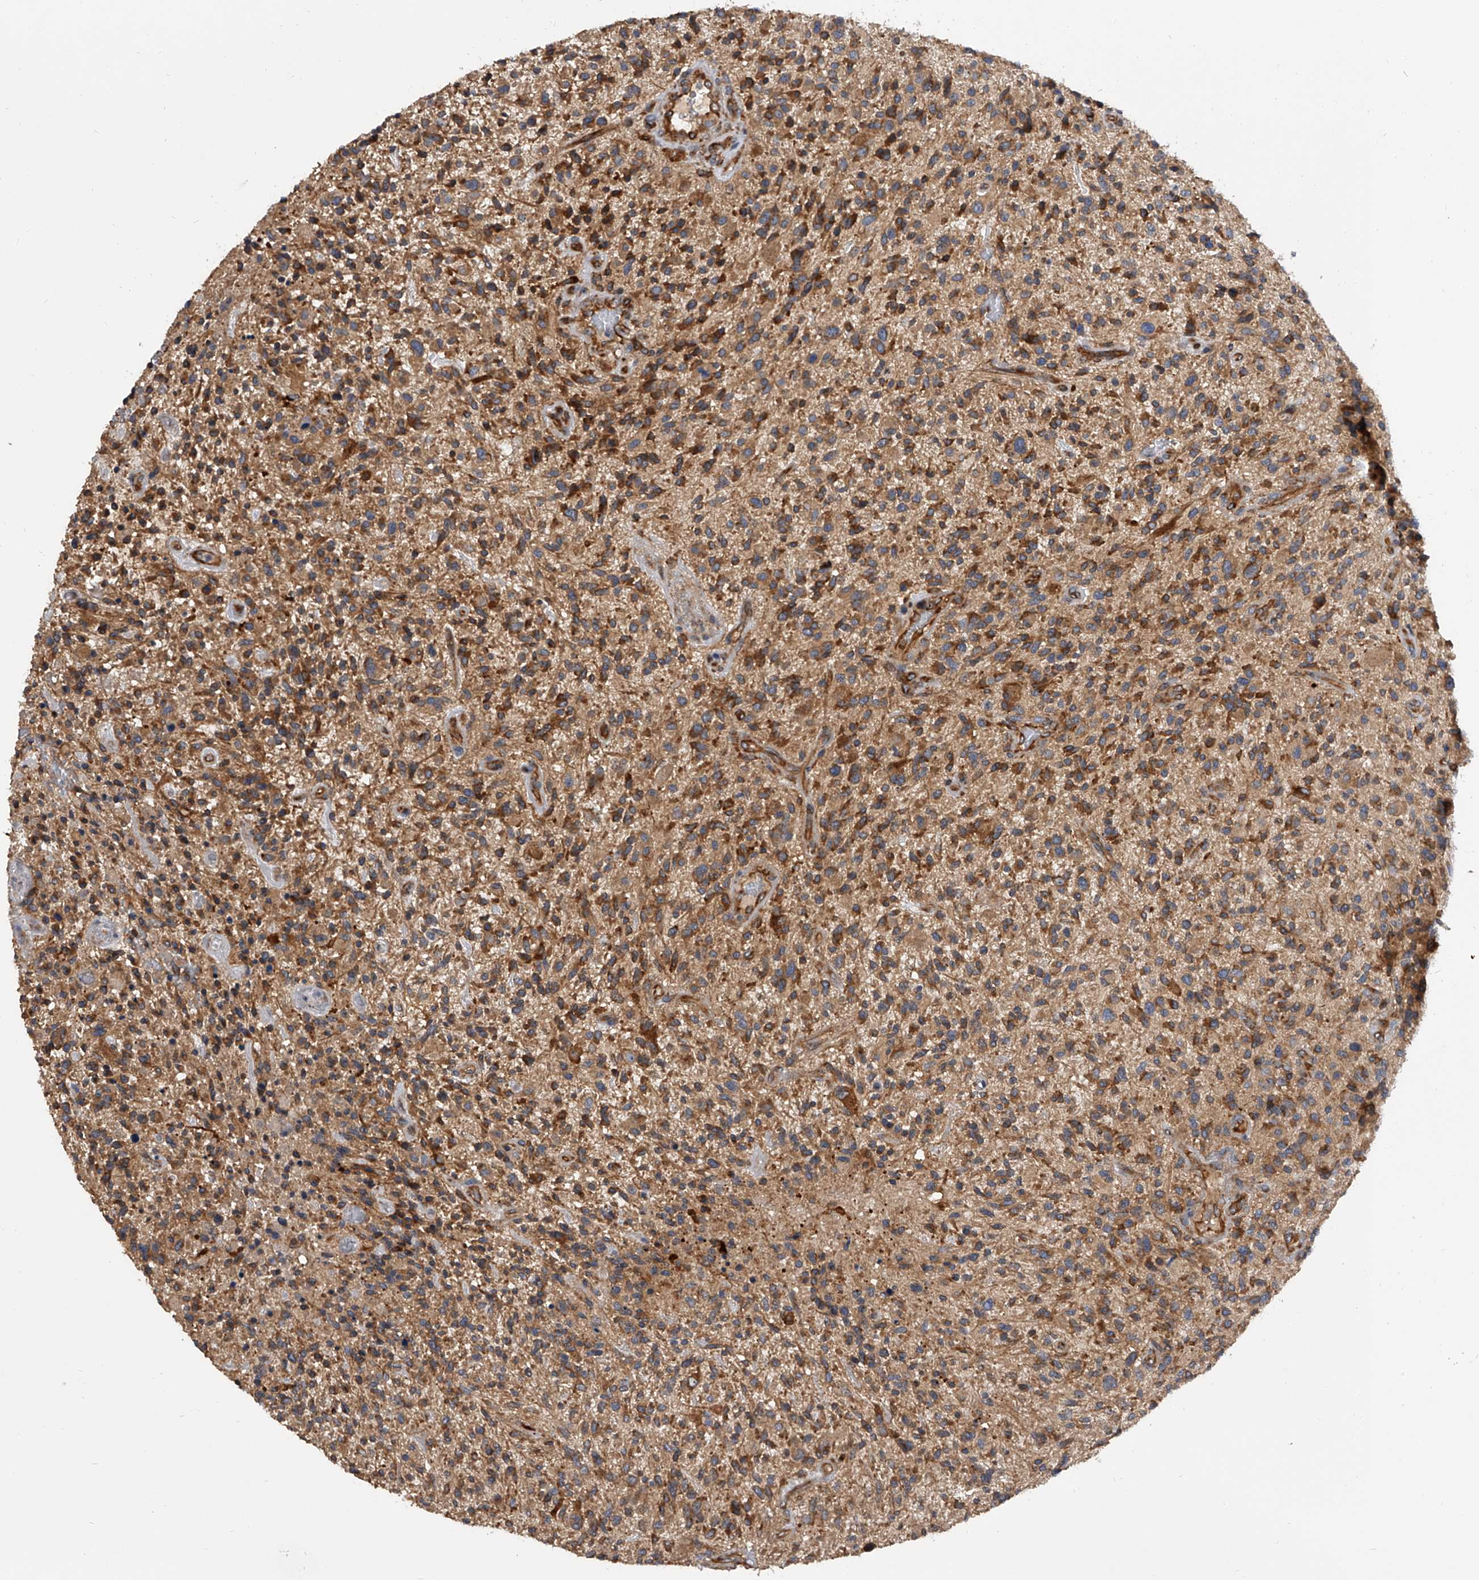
{"staining": {"intensity": "moderate", "quantity": ">75%", "location": "cytoplasmic/membranous"}, "tissue": "glioma", "cell_type": "Tumor cells", "image_type": "cancer", "snomed": [{"axis": "morphology", "description": "Glioma, malignant, High grade"}, {"axis": "topography", "description": "Brain"}], "caption": "This photomicrograph displays glioma stained with IHC to label a protein in brown. The cytoplasmic/membranous of tumor cells show moderate positivity for the protein. Nuclei are counter-stained blue.", "gene": "EXOC4", "patient": {"sex": "male", "age": 47}}